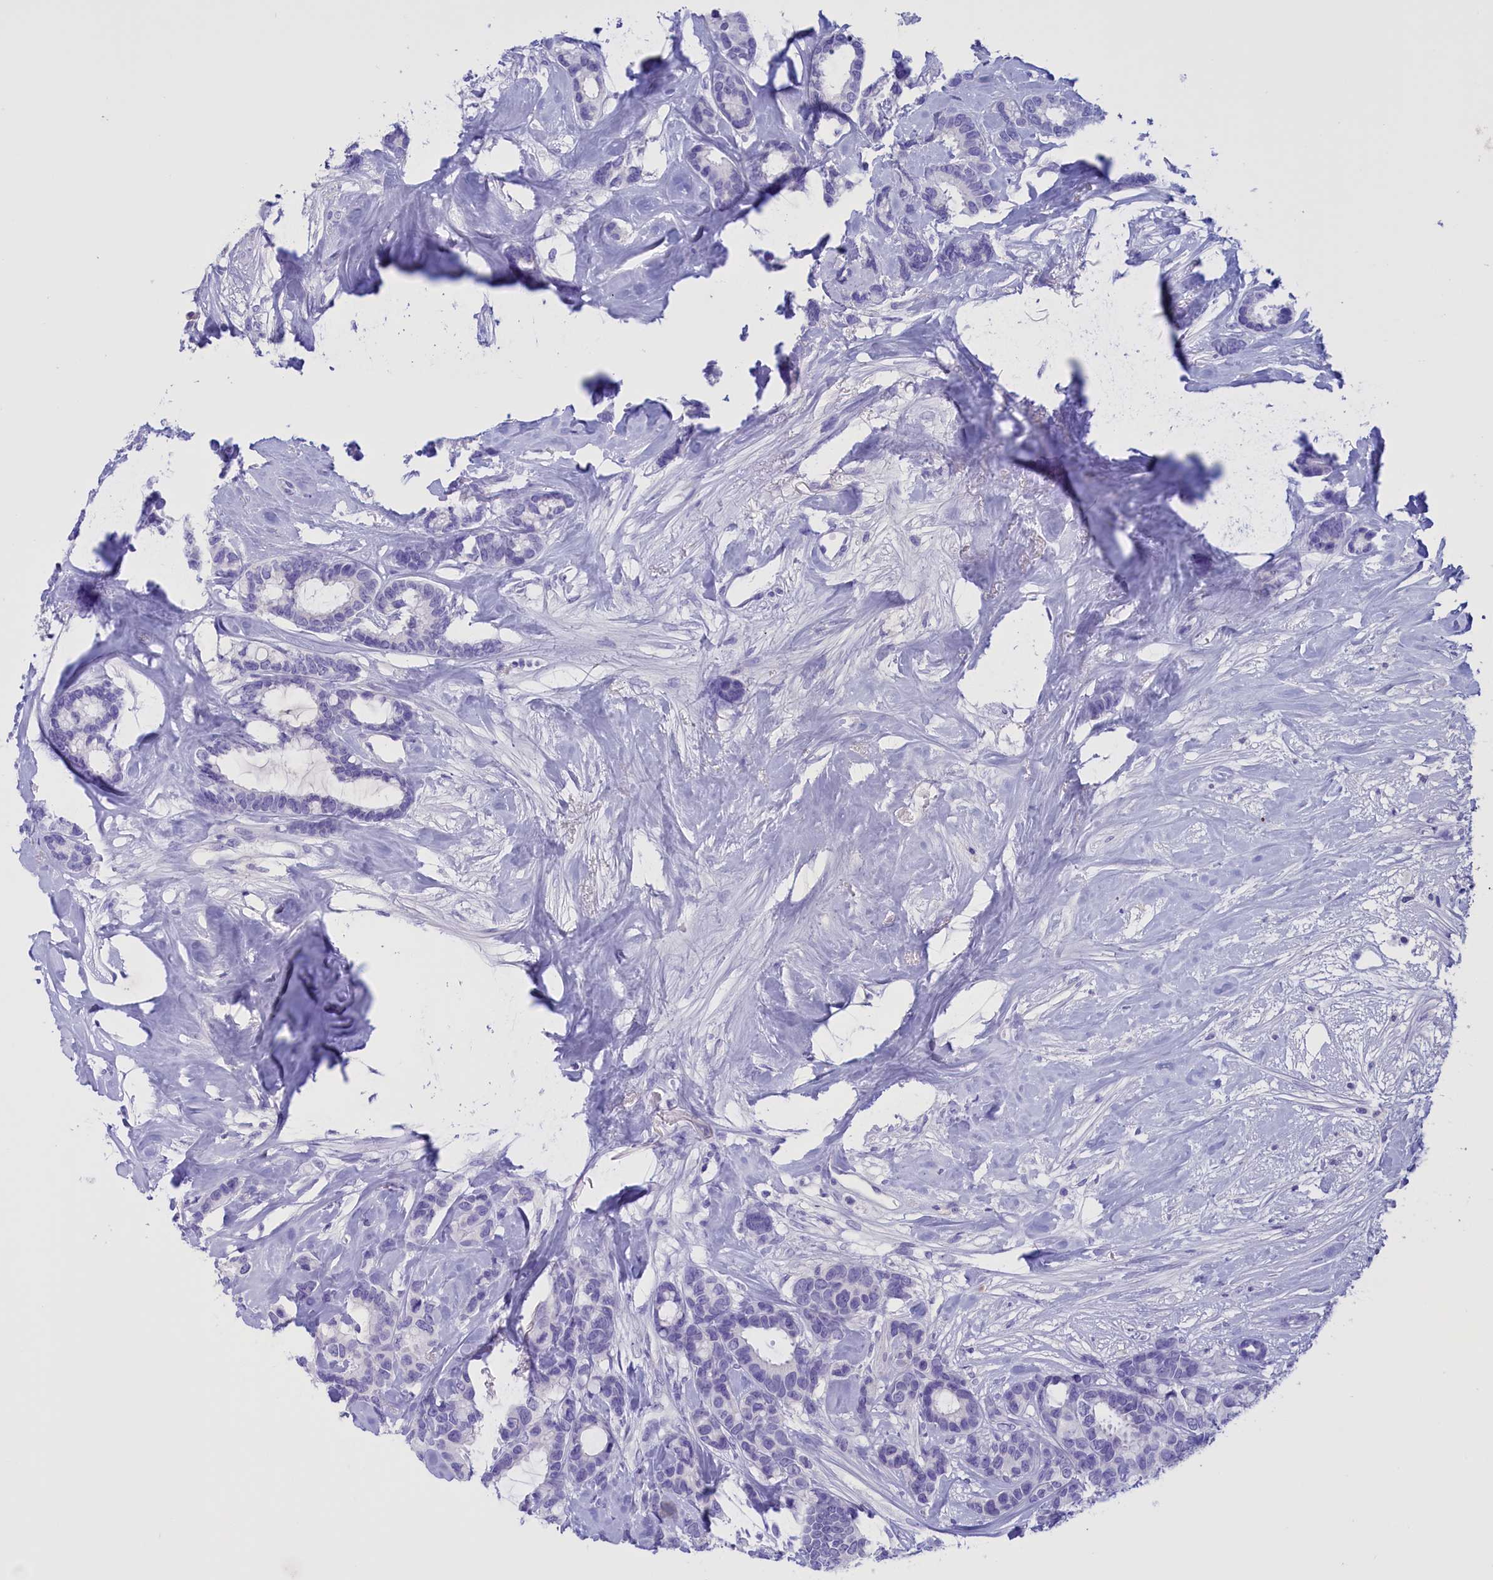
{"staining": {"intensity": "negative", "quantity": "none", "location": "none"}, "tissue": "breast cancer", "cell_type": "Tumor cells", "image_type": "cancer", "snomed": [{"axis": "morphology", "description": "Duct carcinoma"}, {"axis": "topography", "description": "Breast"}], "caption": "Tumor cells are negative for brown protein staining in breast cancer (intraductal carcinoma).", "gene": "PROK2", "patient": {"sex": "female", "age": 87}}